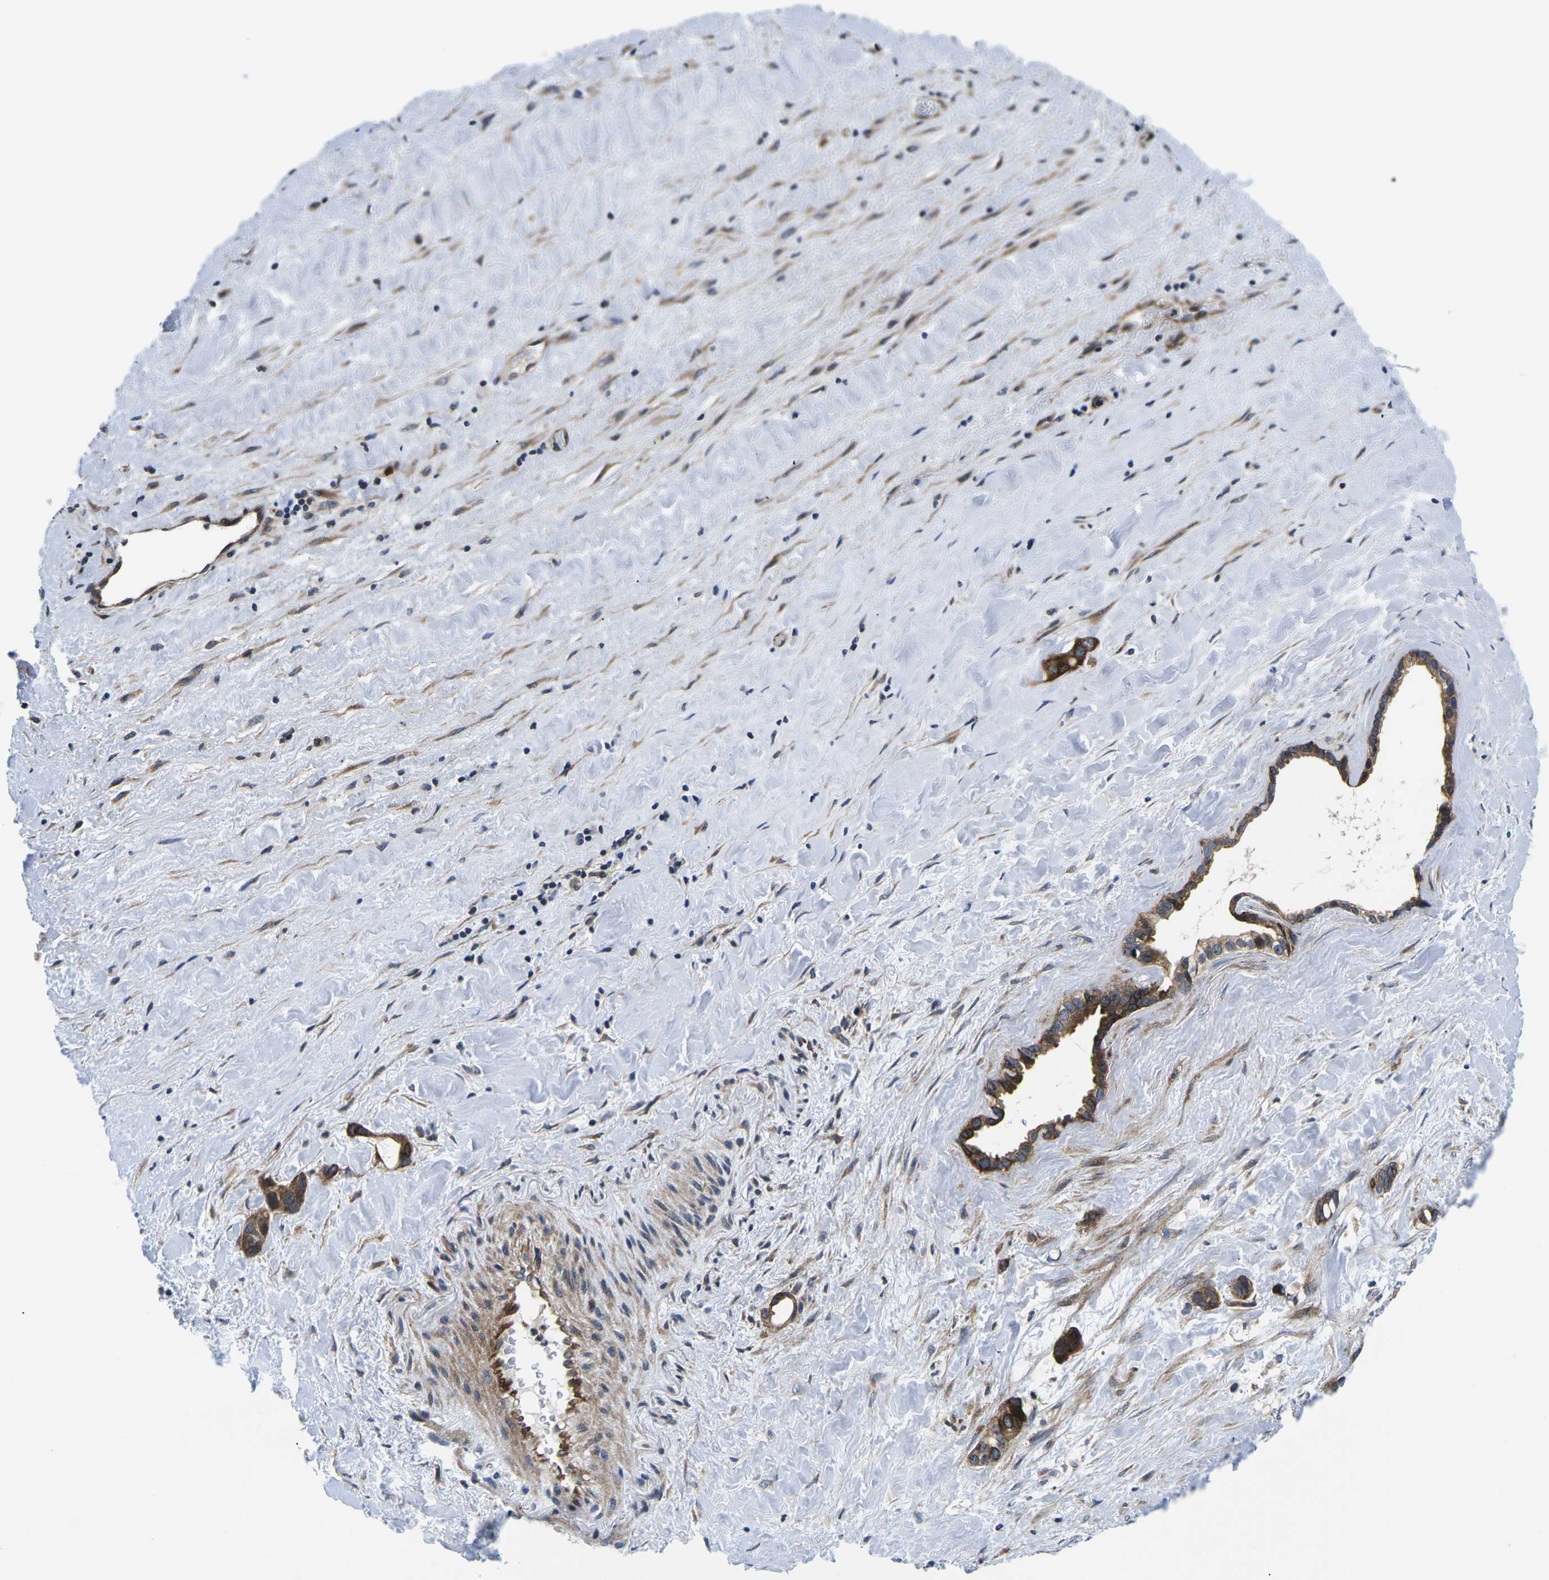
{"staining": {"intensity": "moderate", "quantity": ">75%", "location": "cytoplasmic/membranous"}, "tissue": "liver cancer", "cell_type": "Tumor cells", "image_type": "cancer", "snomed": [{"axis": "morphology", "description": "Cholangiocarcinoma"}, {"axis": "topography", "description": "Liver"}], "caption": "Liver cancer was stained to show a protein in brown. There is medium levels of moderate cytoplasmic/membranous positivity in about >75% of tumor cells. Using DAB (brown) and hematoxylin (blue) stains, captured at high magnification using brightfield microscopy.", "gene": "EIF4E", "patient": {"sex": "female", "age": 65}}